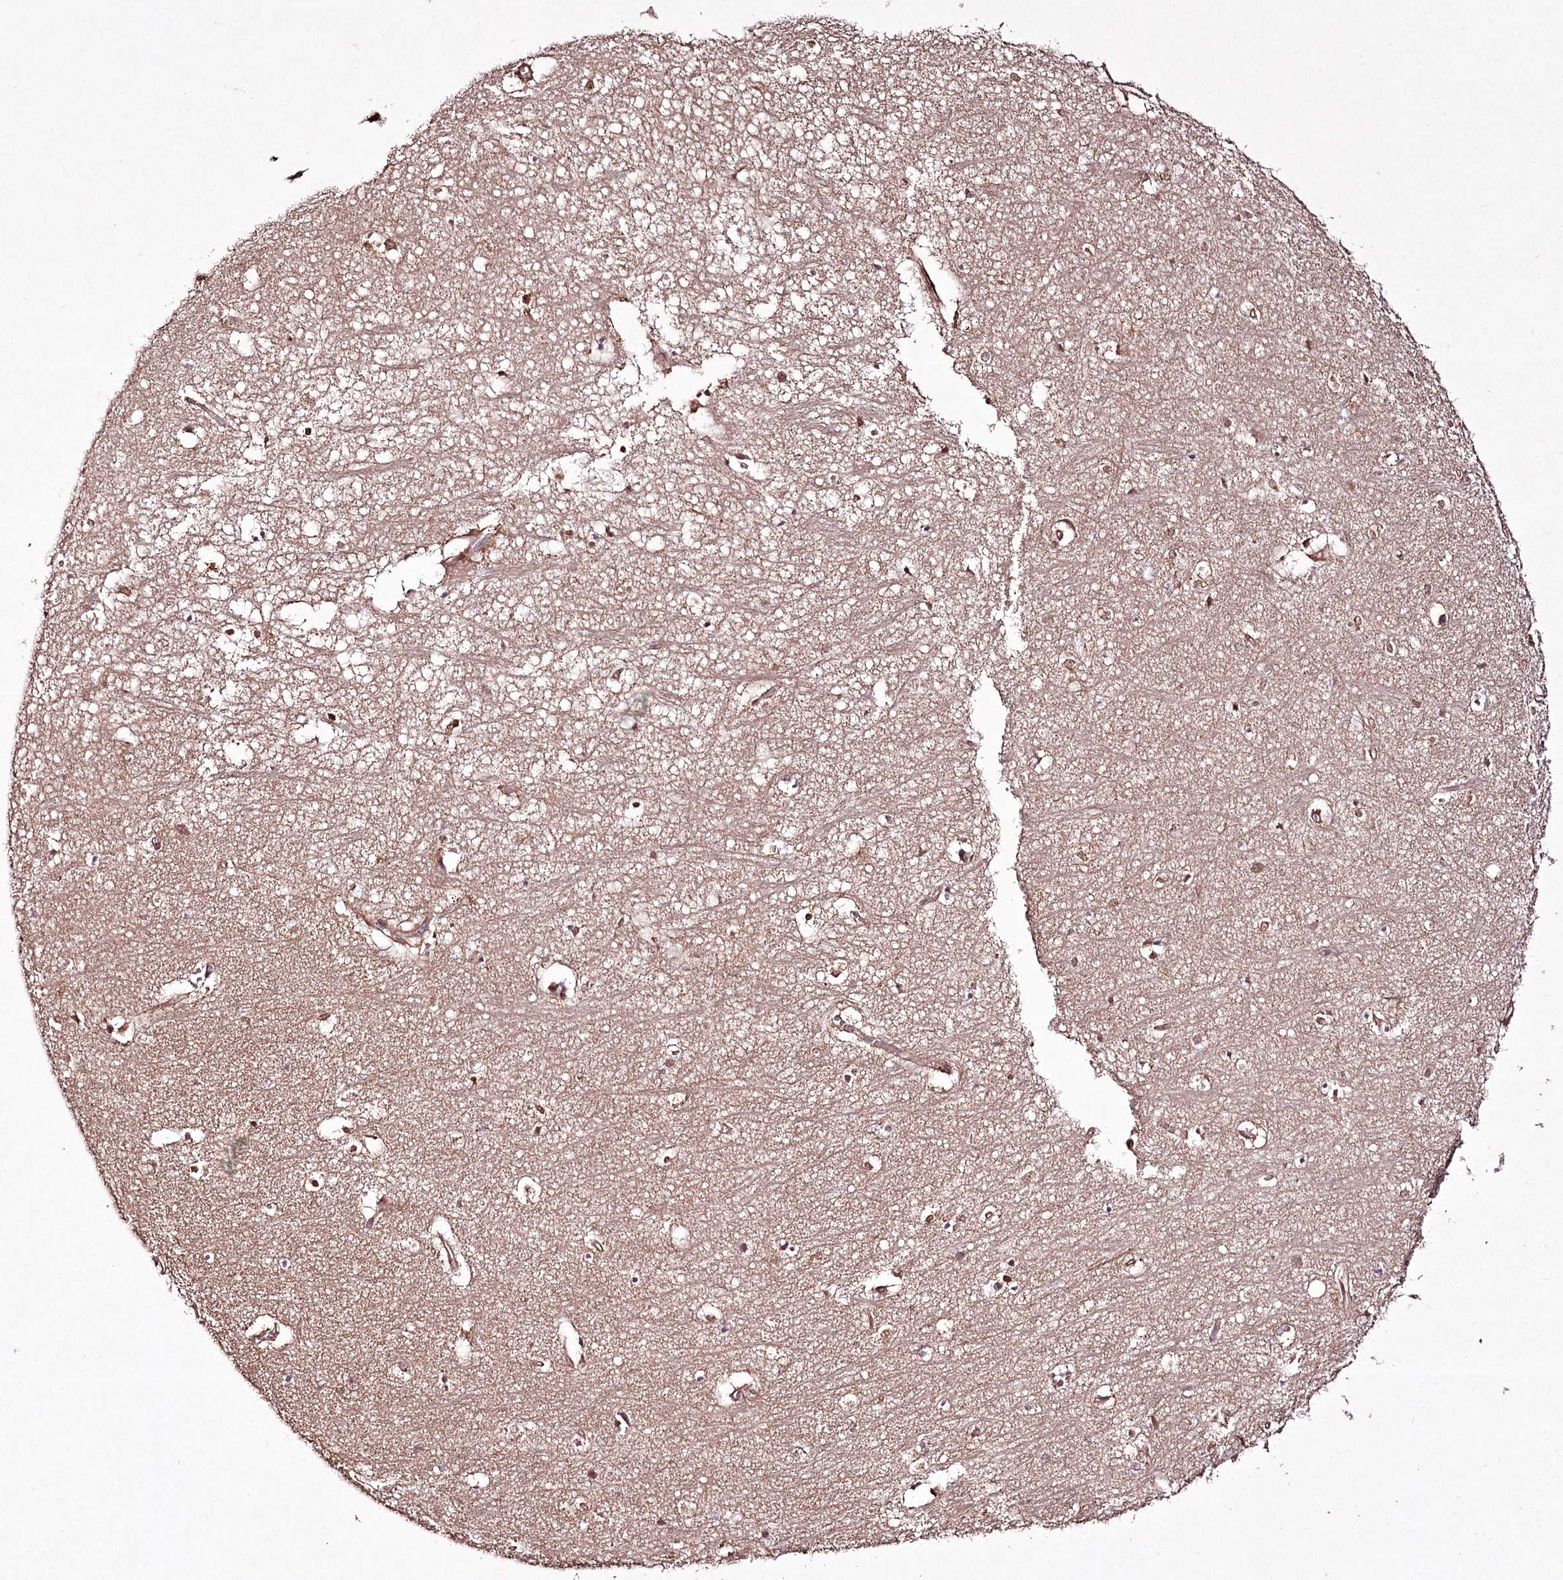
{"staining": {"intensity": "moderate", "quantity": "<25%", "location": "nuclear"}, "tissue": "hippocampus", "cell_type": "Glial cells", "image_type": "normal", "snomed": [{"axis": "morphology", "description": "Normal tissue, NOS"}, {"axis": "topography", "description": "Hippocampus"}], "caption": "High-magnification brightfield microscopy of benign hippocampus stained with DAB (3,3'-diaminobenzidine) (brown) and counterstained with hematoxylin (blue). glial cells exhibit moderate nuclear staining is identified in about<25% of cells. The protein is stained brown, and the nuclei are stained in blue (DAB (3,3'-diaminobenzidine) IHC with brightfield microscopy, high magnification).", "gene": "CCDC59", "patient": {"sex": "female", "age": 64}}